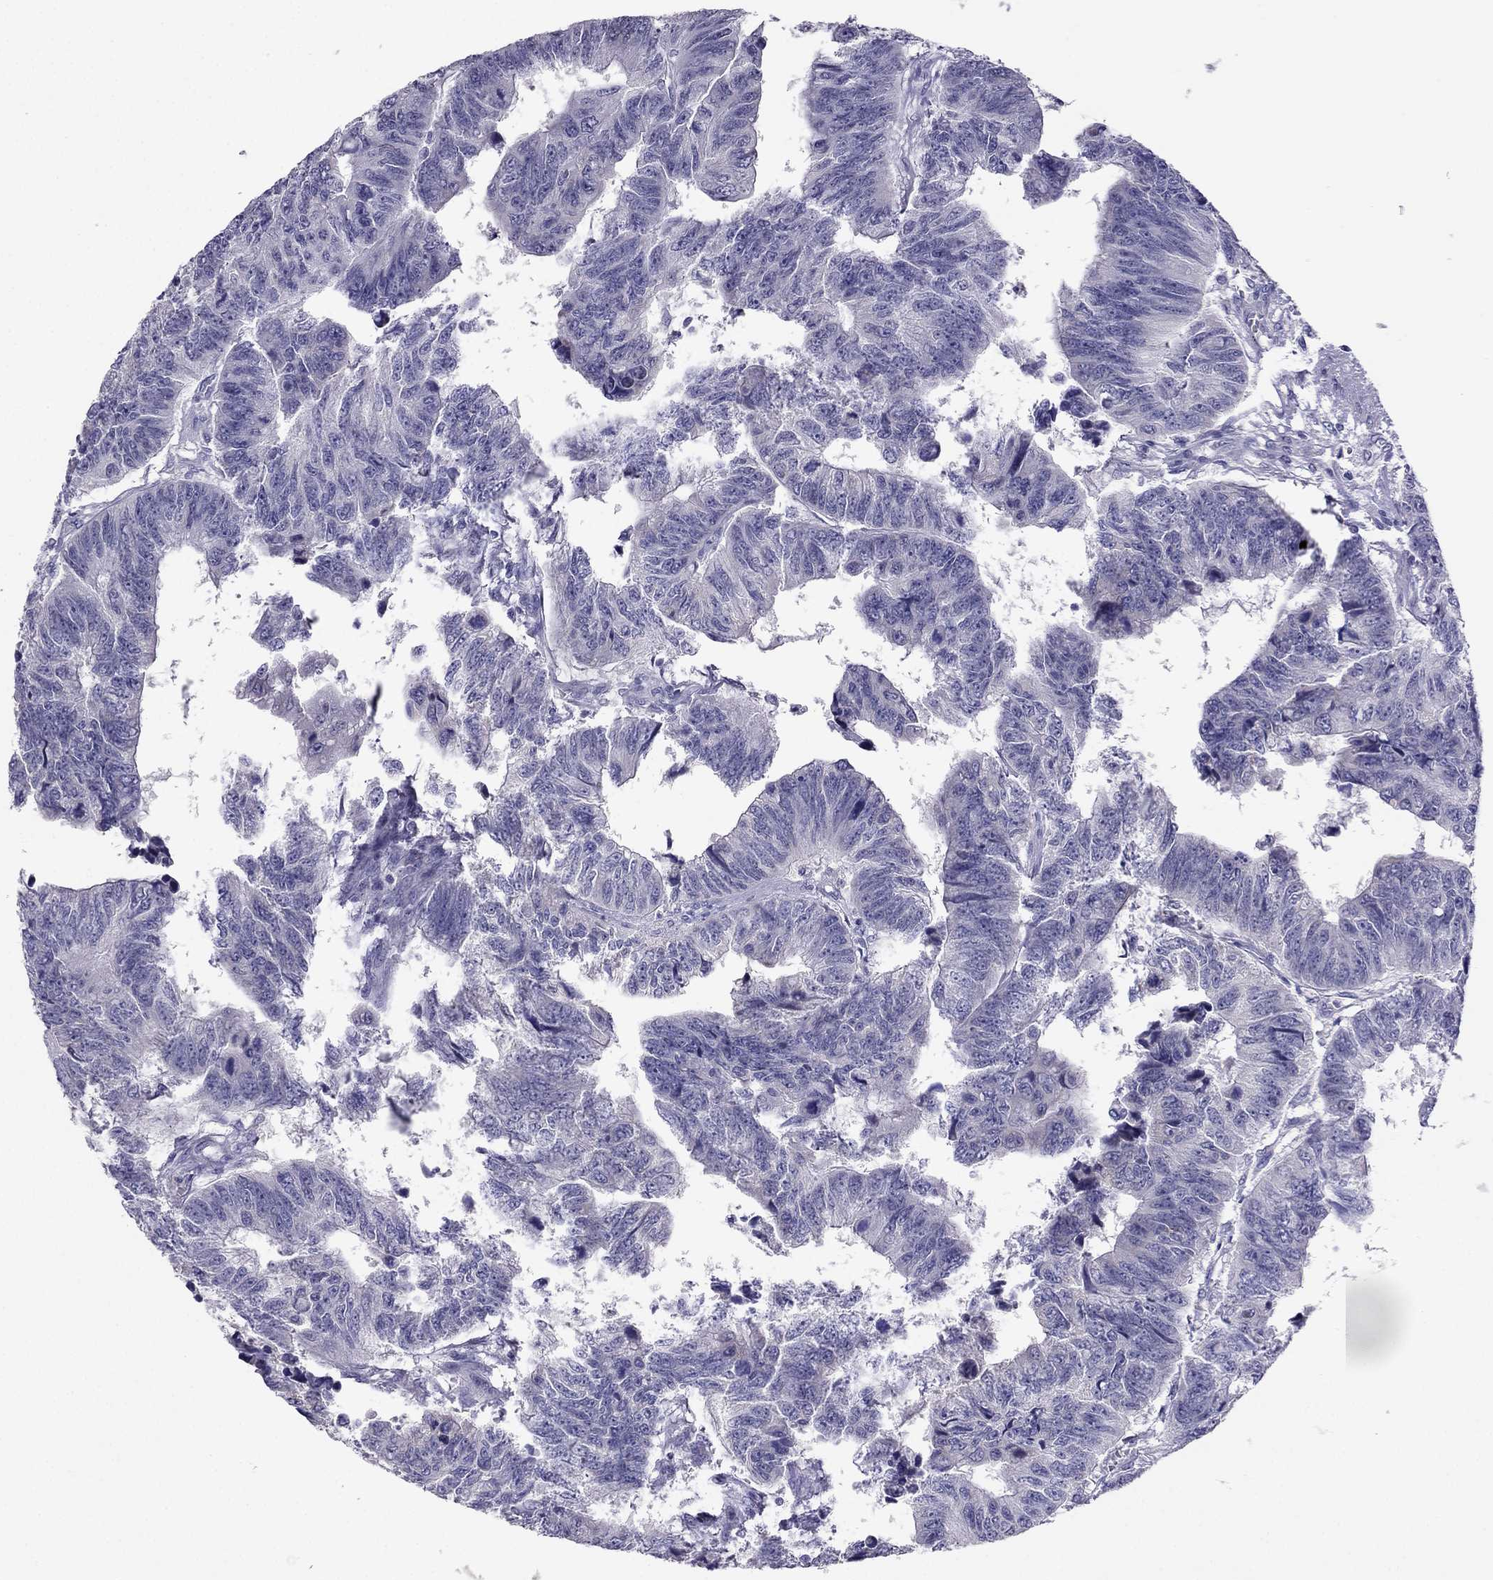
{"staining": {"intensity": "negative", "quantity": "none", "location": "none"}, "tissue": "colorectal cancer", "cell_type": "Tumor cells", "image_type": "cancer", "snomed": [{"axis": "morphology", "description": "Adenocarcinoma, NOS"}, {"axis": "topography", "description": "Rectum"}], "caption": "Tumor cells show no significant protein staining in colorectal adenocarcinoma. (Brightfield microscopy of DAB (3,3'-diaminobenzidine) immunohistochemistry (IHC) at high magnification).", "gene": "RGS8", "patient": {"sex": "female", "age": 85}}